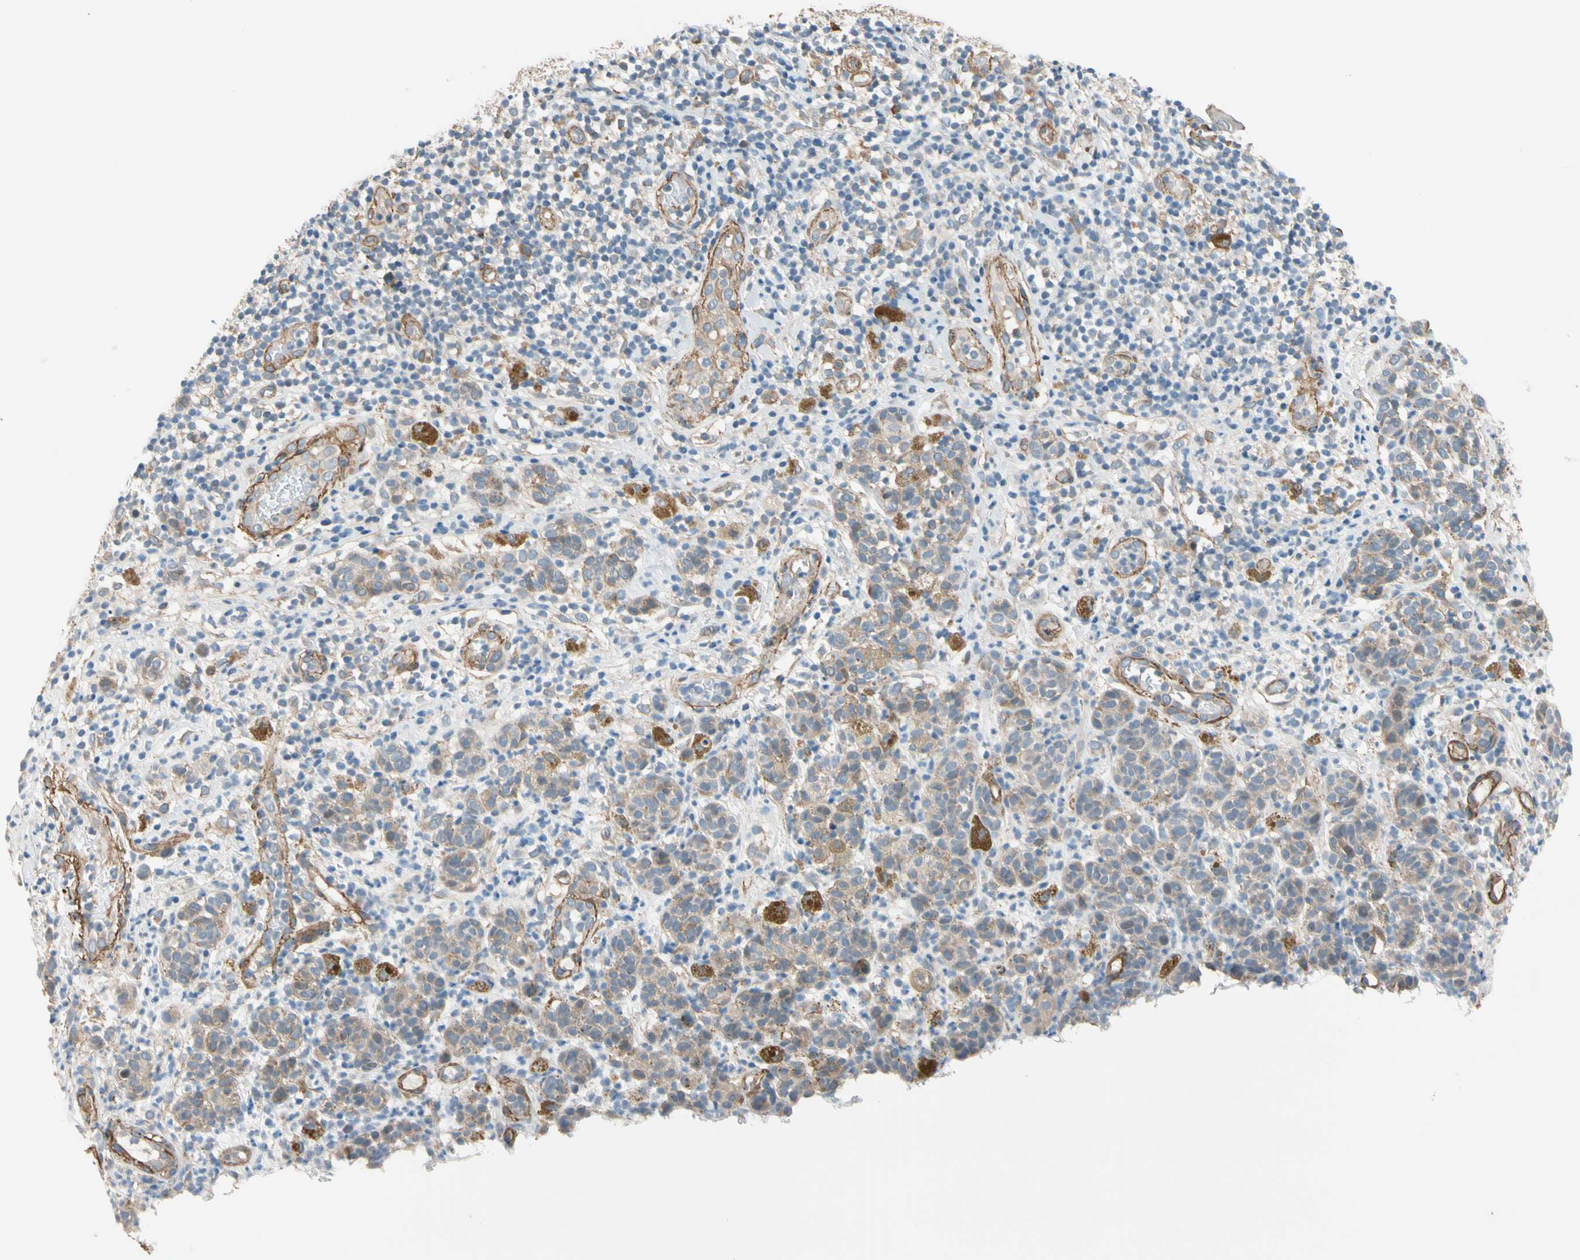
{"staining": {"intensity": "weak", "quantity": ">75%", "location": "cytoplasmic/membranous"}, "tissue": "melanoma", "cell_type": "Tumor cells", "image_type": "cancer", "snomed": [{"axis": "morphology", "description": "Malignant melanoma, NOS"}, {"axis": "topography", "description": "Skin"}], "caption": "IHC micrograph of melanoma stained for a protein (brown), which exhibits low levels of weak cytoplasmic/membranous positivity in about >75% of tumor cells.", "gene": "LIMK2", "patient": {"sex": "male", "age": 64}}